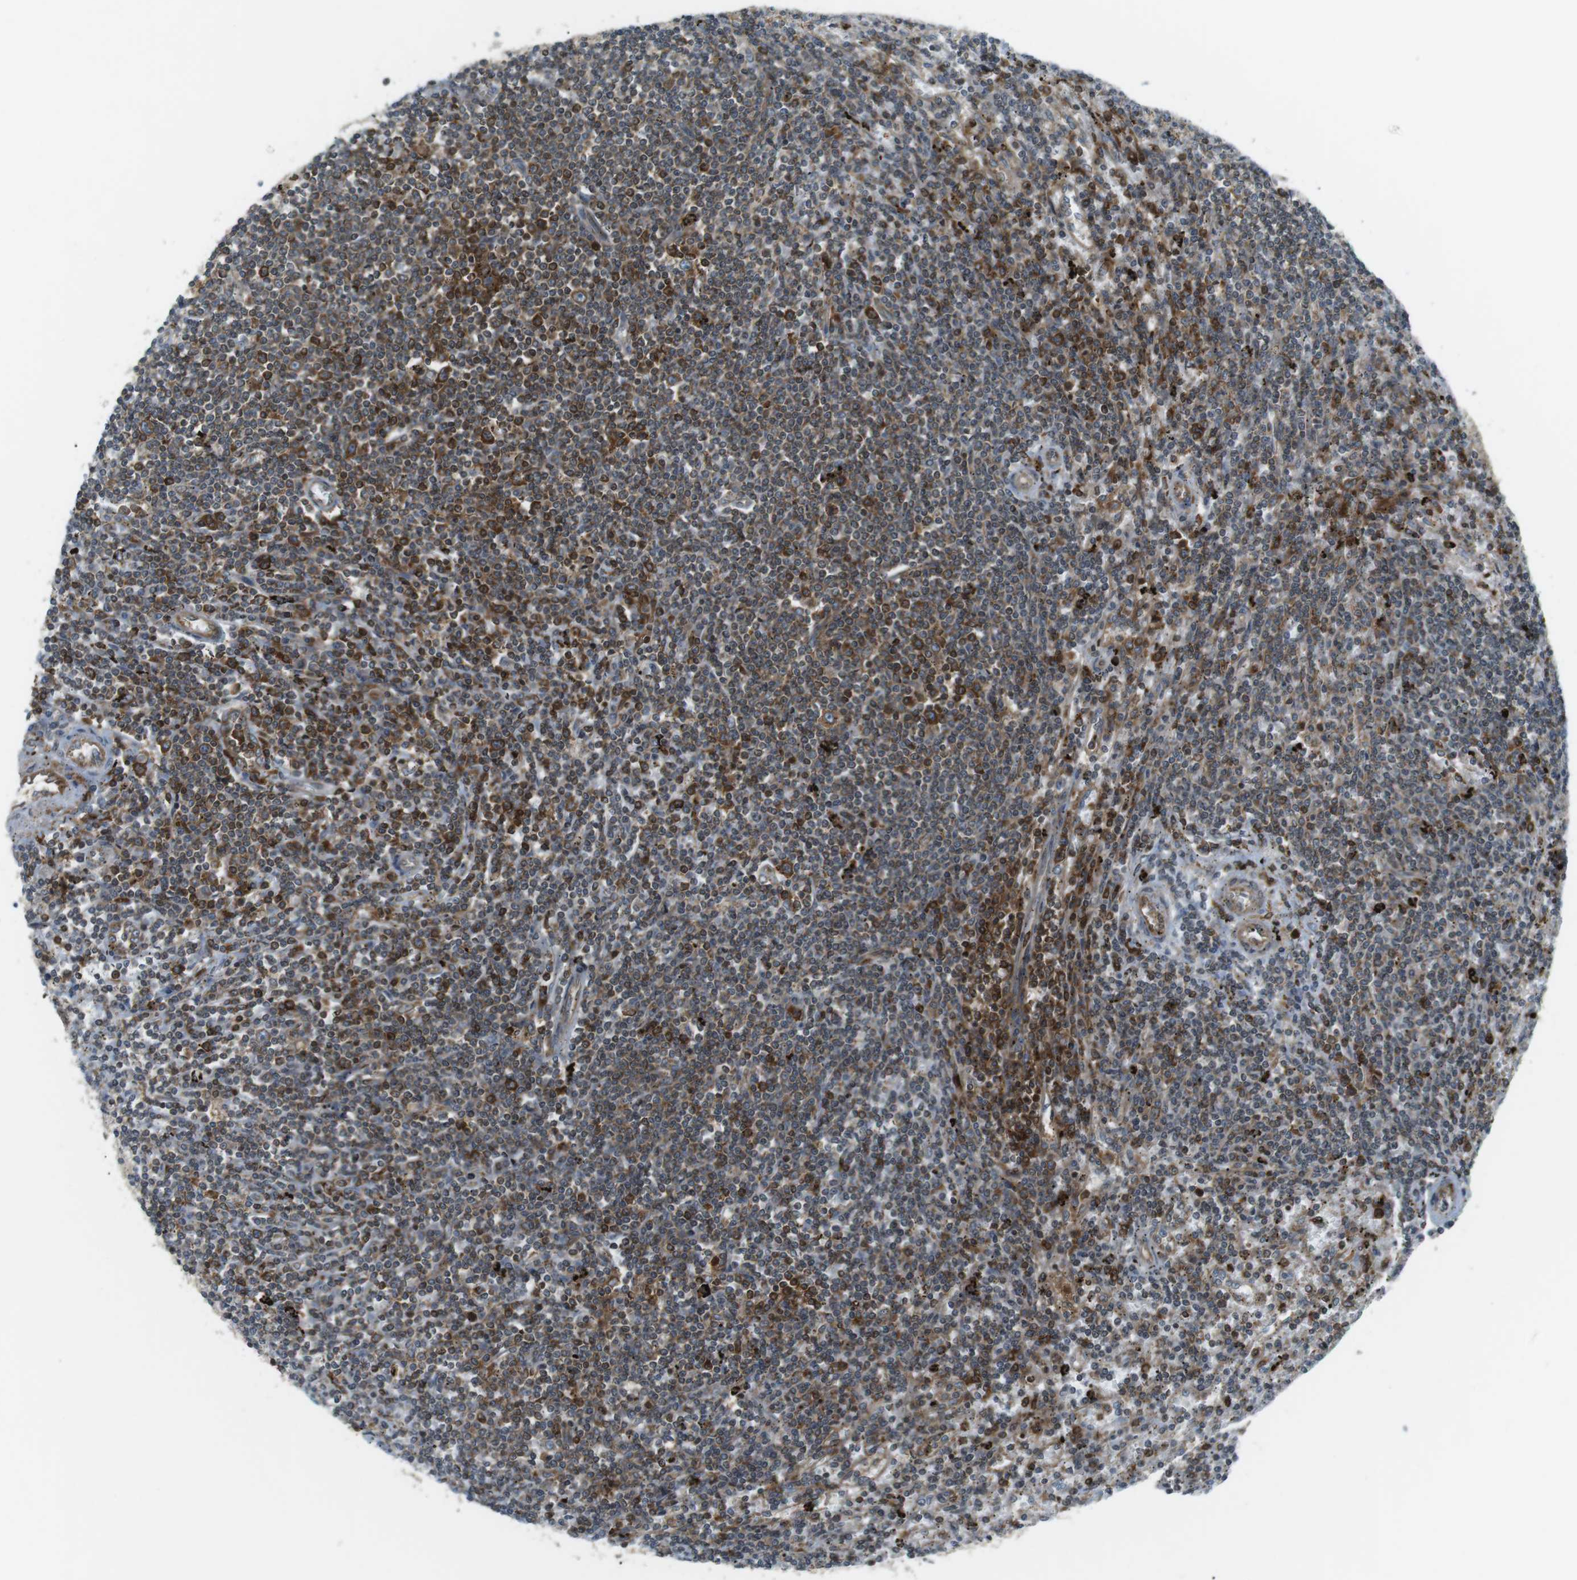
{"staining": {"intensity": "strong", "quantity": "25%-75%", "location": "cytoplasmic/membranous"}, "tissue": "lymphoma", "cell_type": "Tumor cells", "image_type": "cancer", "snomed": [{"axis": "morphology", "description": "Malignant lymphoma, non-Hodgkin's type, Low grade"}, {"axis": "topography", "description": "Spleen"}], "caption": "Human lymphoma stained with a protein marker demonstrates strong staining in tumor cells.", "gene": "FLII", "patient": {"sex": "male", "age": 76}}